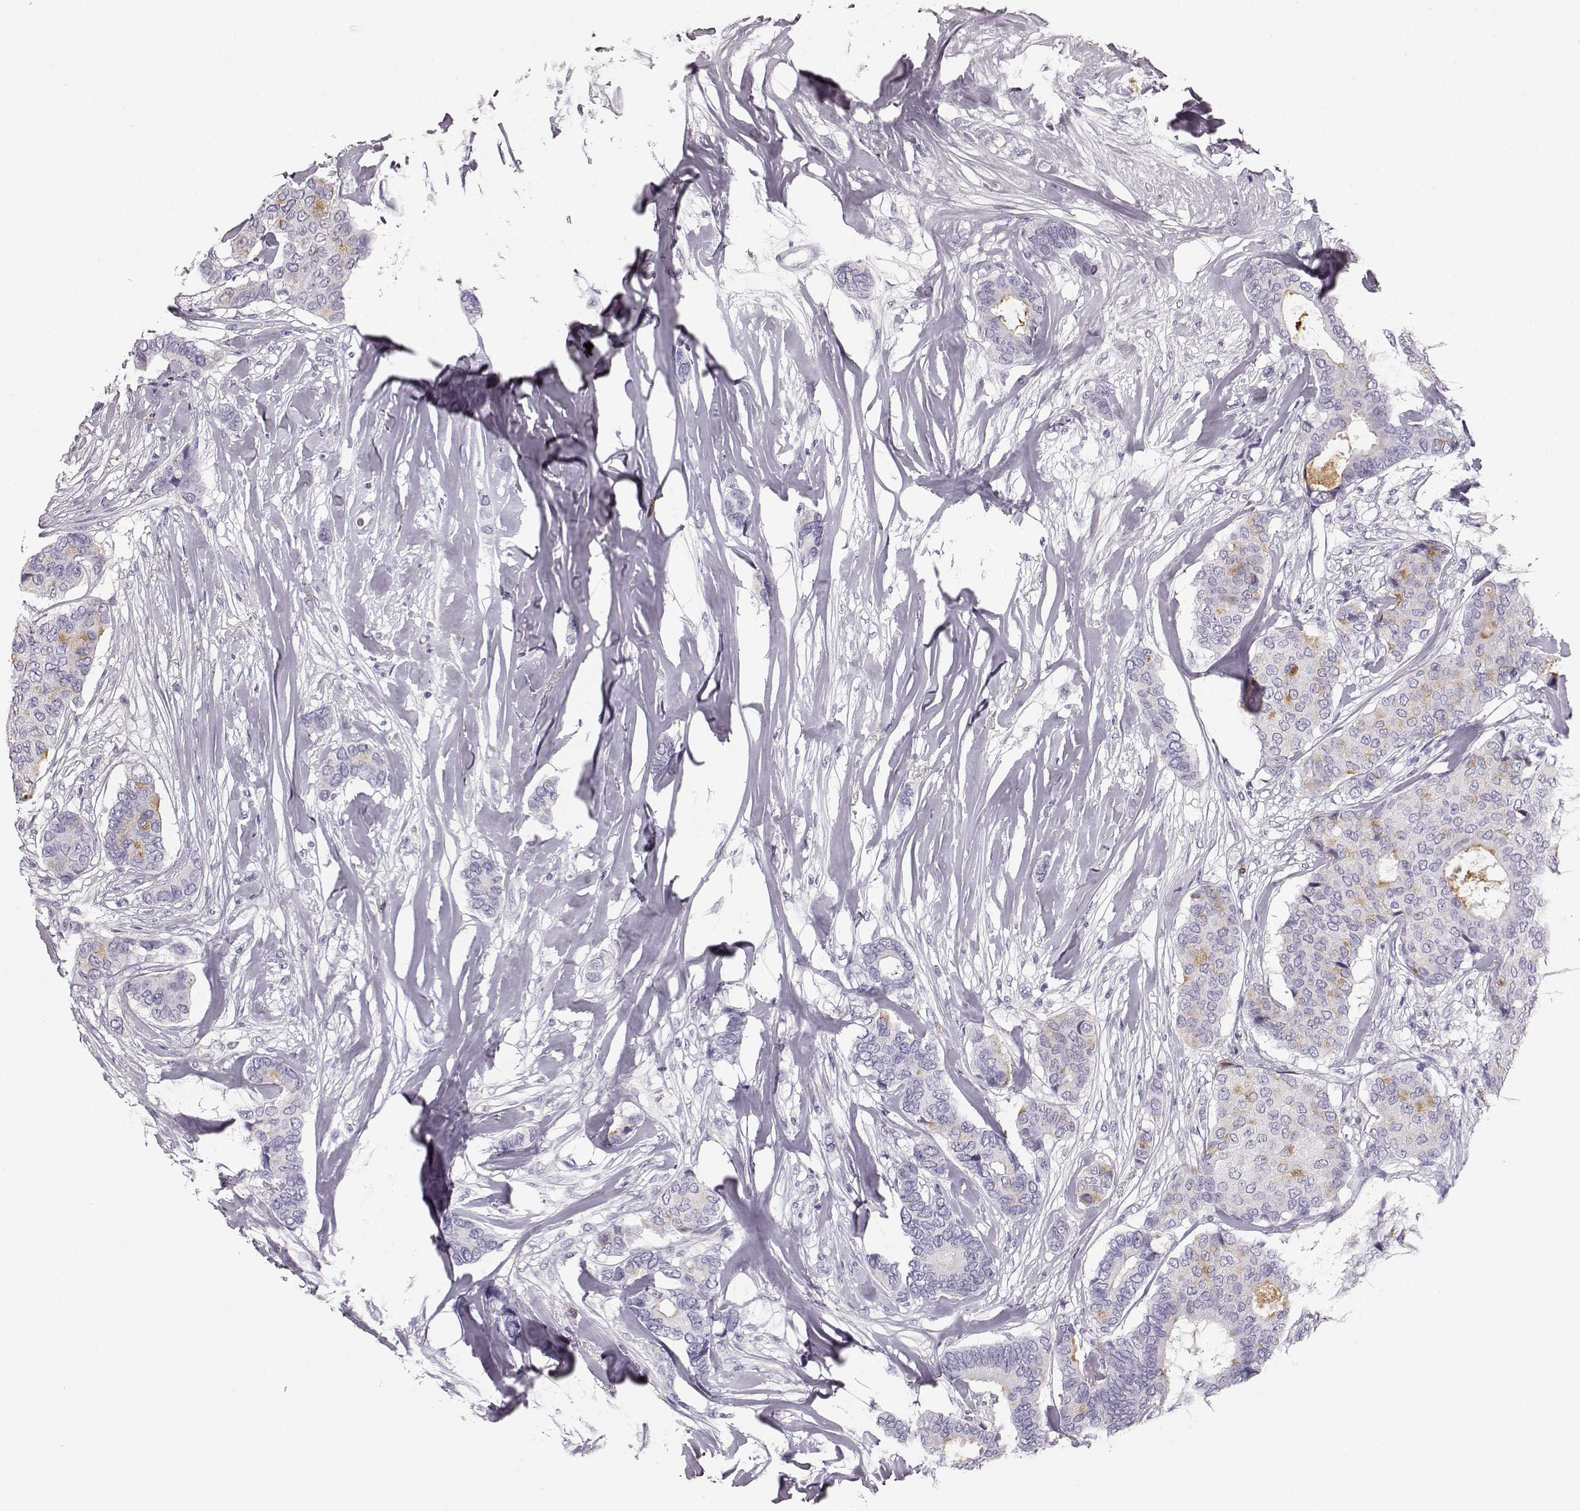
{"staining": {"intensity": "negative", "quantity": "none", "location": "none"}, "tissue": "breast cancer", "cell_type": "Tumor cells", "image_type": "cancer", "snomed": [{"axis": "morphology", "description": "Duct carcinoma"}, {"axis": "topography", "description": "Breast"}], "caption": "Immunohistochemistry (IHC) of human intraductal carcinoma (breast) reveals no positivity in tumor cells. Nuclei are stained in blue.", "gene": "NPTXR", "patient": {"sex": "female", "age": 75}}